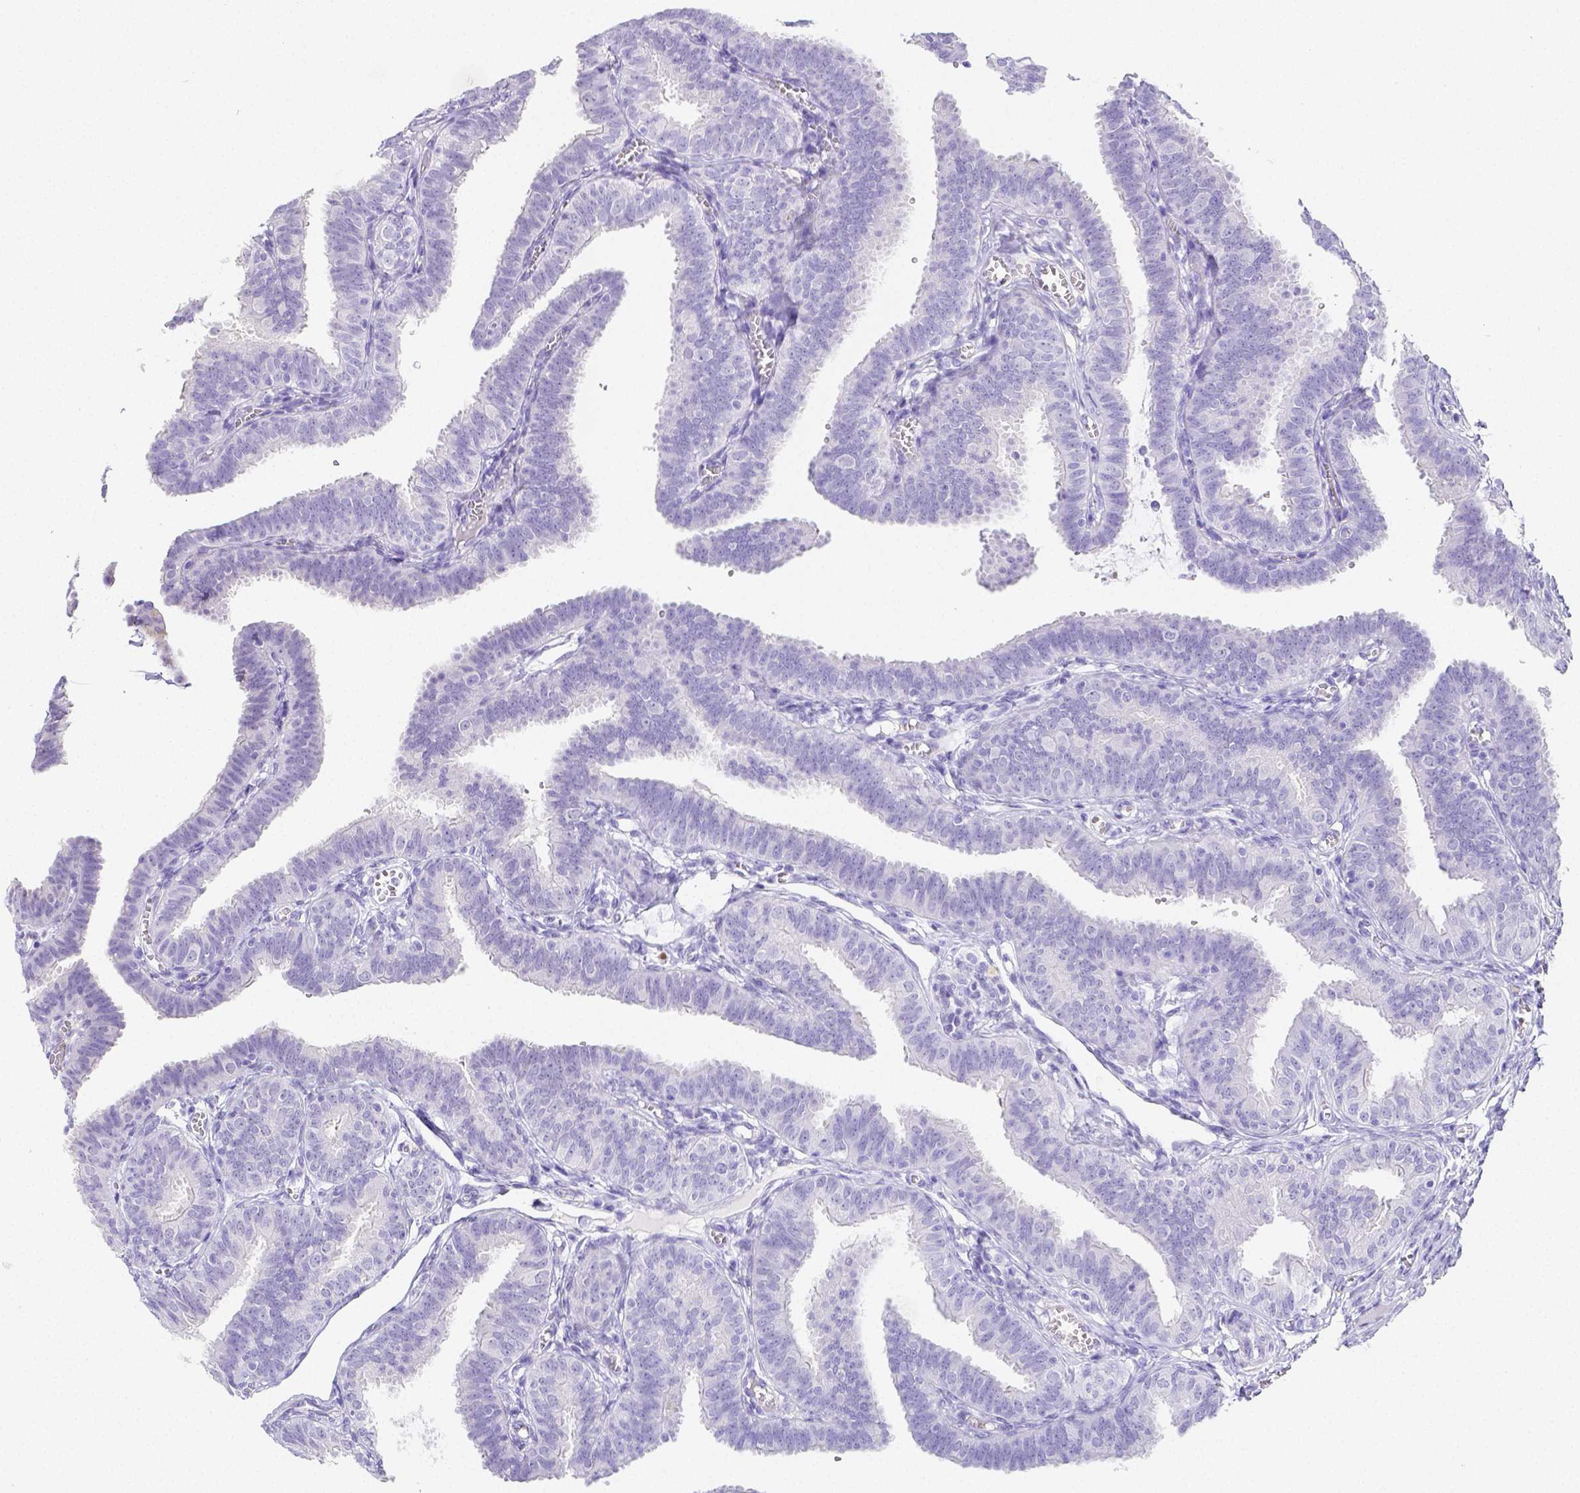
{"staining": {"intensity": "negative", "quantity": "none", "location": "none"}, "tissue": "fallopian tube", "cell_type": "Glandular cells", "image_type": "normal", "snomed": [{"axis": "morphology", "description": "Normal tissue, NOS"}, {"axis": "topography", "description": "Fallopian tube"}], "caption": "A photomicrograph of fallopian tube stained for a protein displays no brown staining in glandular cells. (DAB (3,3'-diaminobenzidine) immunohistochemistry (IHC) visualized using brightfield microscopy, high magnification).", "gene": "ARHGAP36", "patient": {"sex": "female", "age": 25}}